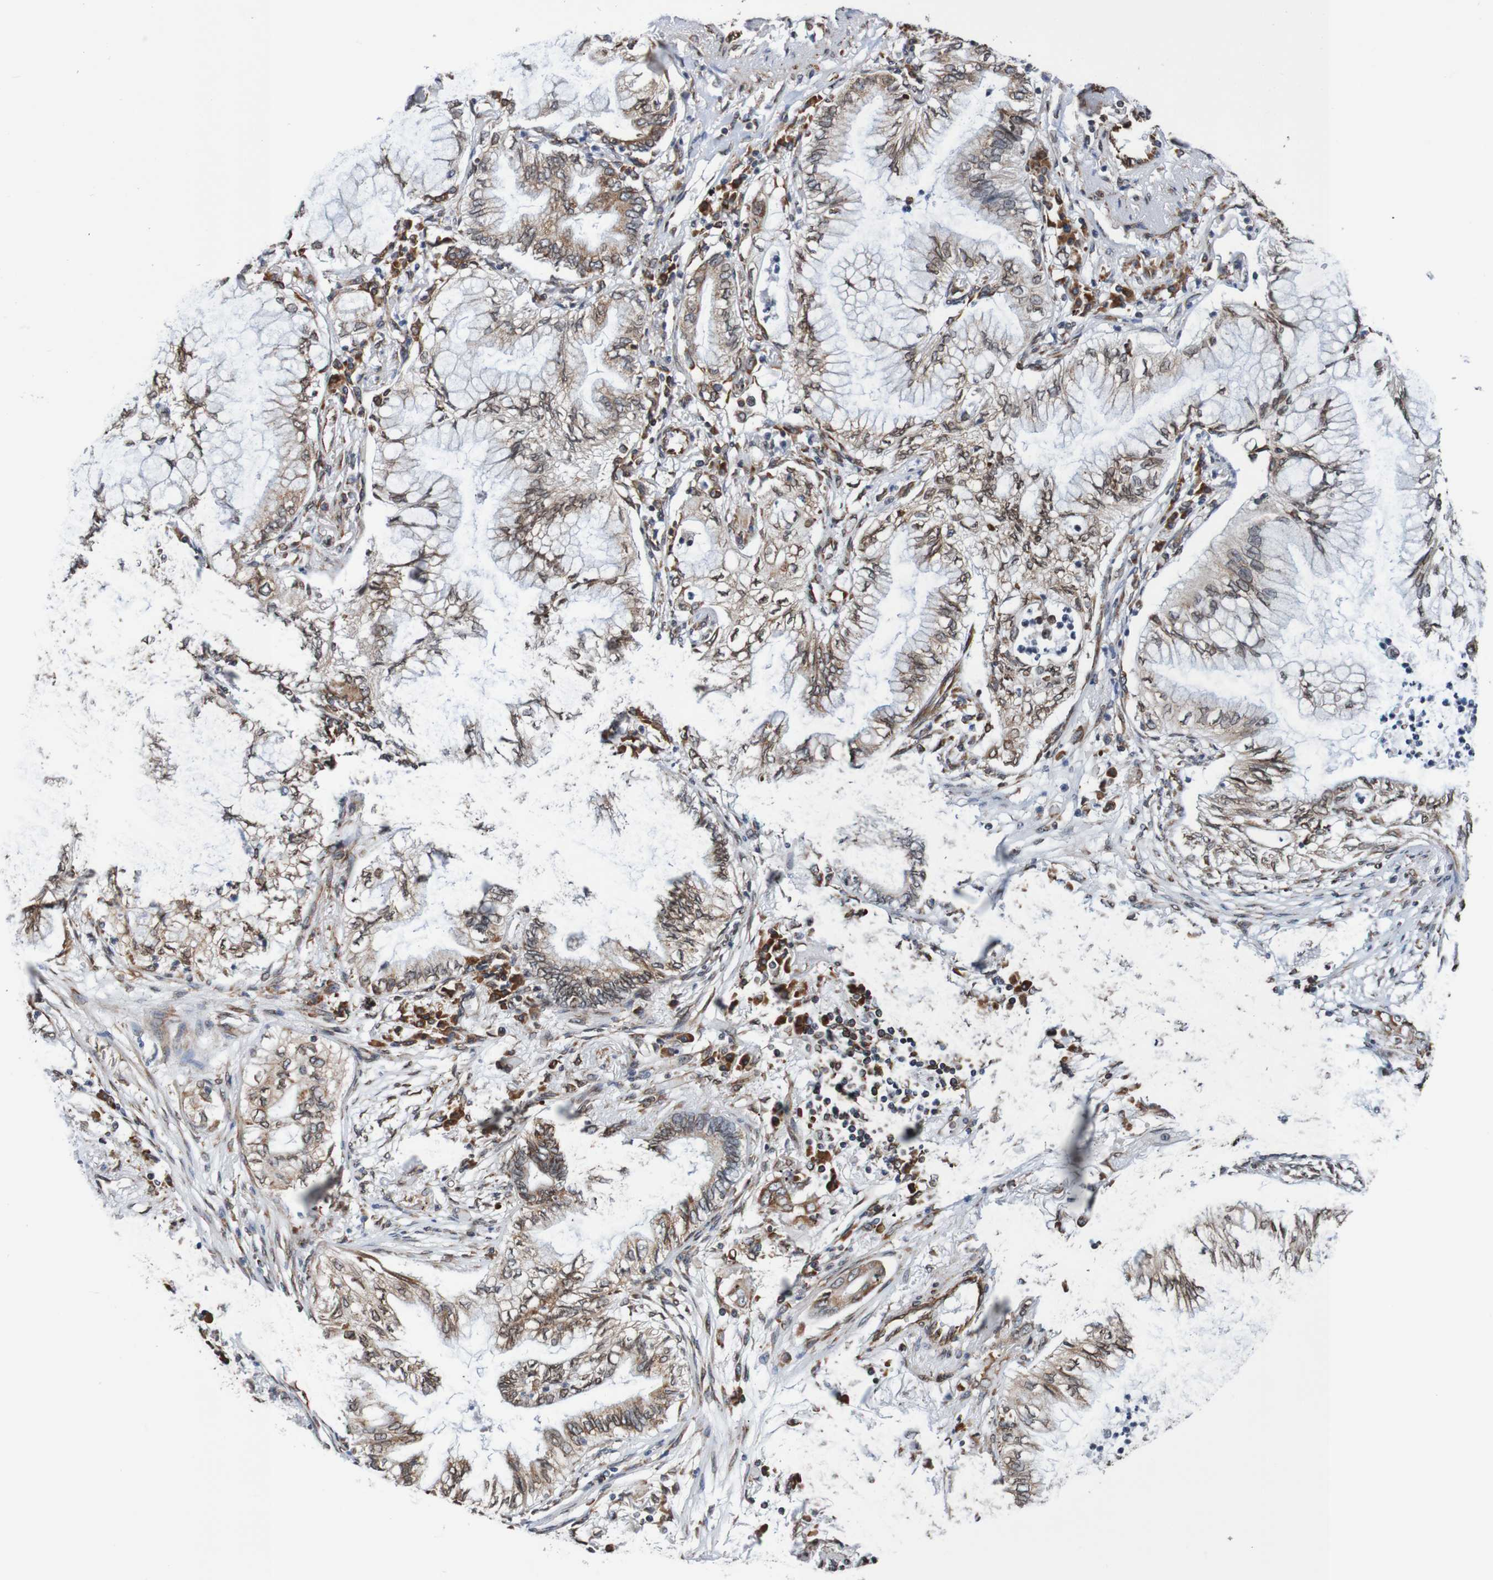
{"staining": {"intensity": "moderate", "quantity": "25%-75%", "location": "cytoplasmic/membranous,nuclear"}, "tissue": "lung cancer", "cell_type": "Tumor cells", "image_type": "cancer", "snomed": [{"axis": "morphology", "description": "Normal tissue, NOS"}, {"axis": "morphology", "description": "Adenocarcinoma, NOS"}, {"axis": "topography", "description": "Bronchus"}, {"axis": "topography", "description": "Lung"}], "caption": "Immunohistochemical staining of lung cancer exhibits medium levels of moderate cytoplasmic/membranous and nuclear staining in about 25%-75% of tumor cells. The staining was performed using DAB (3,3'-diaminobenzidine), with brown indicating positive protein expression. Nuclei are stained blue with hematoxylin.", "gene": "TMEM109", "patient": {"sex": "female", "age": 70}}